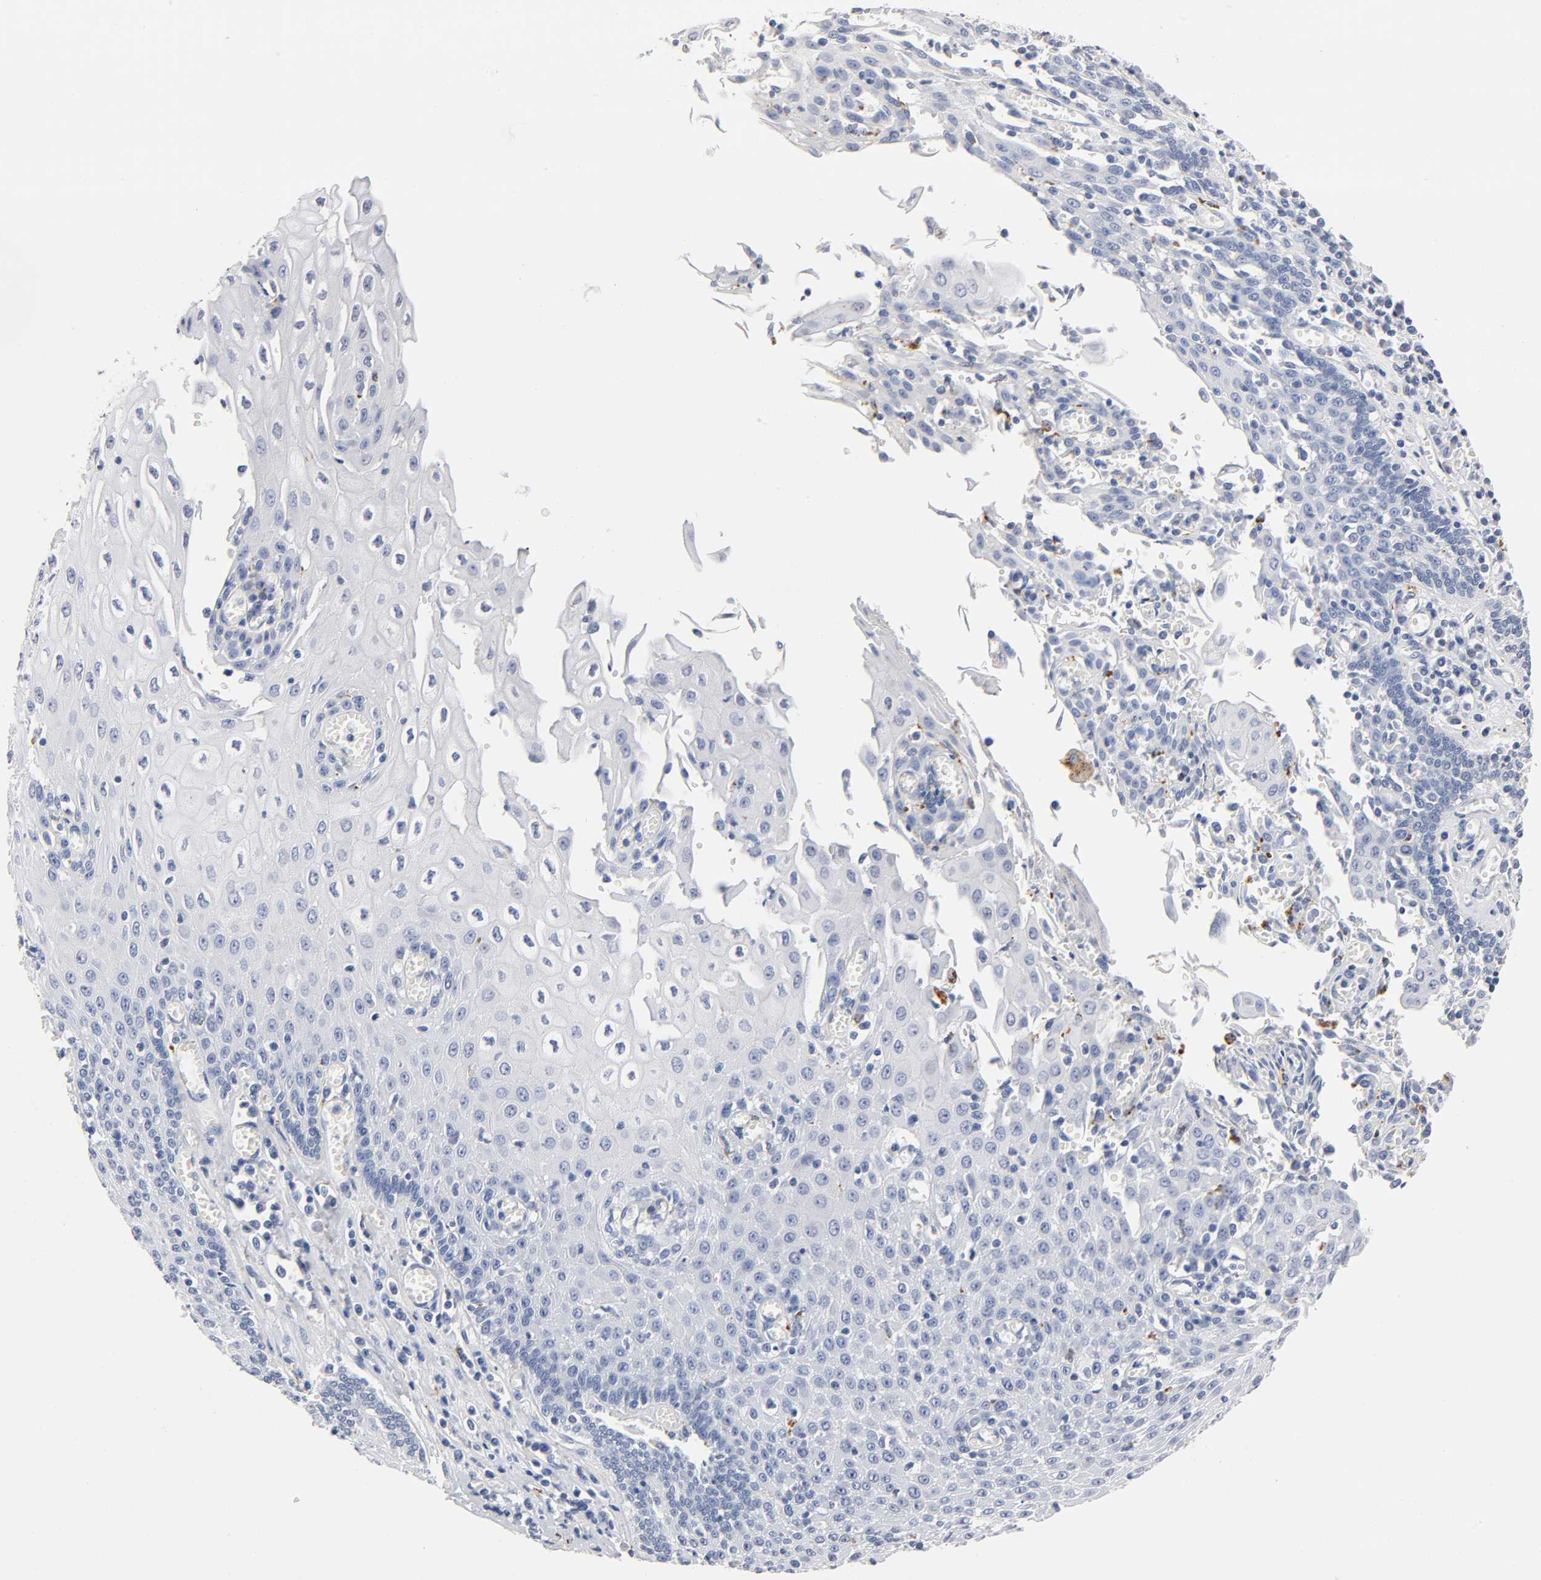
{"staining": {"intensity": "negative", "quantity": "none", "location": "none"}, "tissue": "esophagus", "cell_type": "Squamous epithelial cells", "image_type": "normal", "snomed": [{"axis": "morphology", "description": "Normal tissue, NOS"}, {"axis": "morphology", "description": "Squamous cell carcinoma, NOS"}, {"axis": "topography", "description": "Esophagus"}], "caption": "A histopathology image of esophagus stained for a protein reveals no brown staining in squamous epithelial cells. (Brightfield microscopy of DAB (3,3'-diaminobenzidine) immunohistochemistry (IHC) at high magnification).", "gene": "PLP1", "patient": {"sex": "male", "age": 65}}